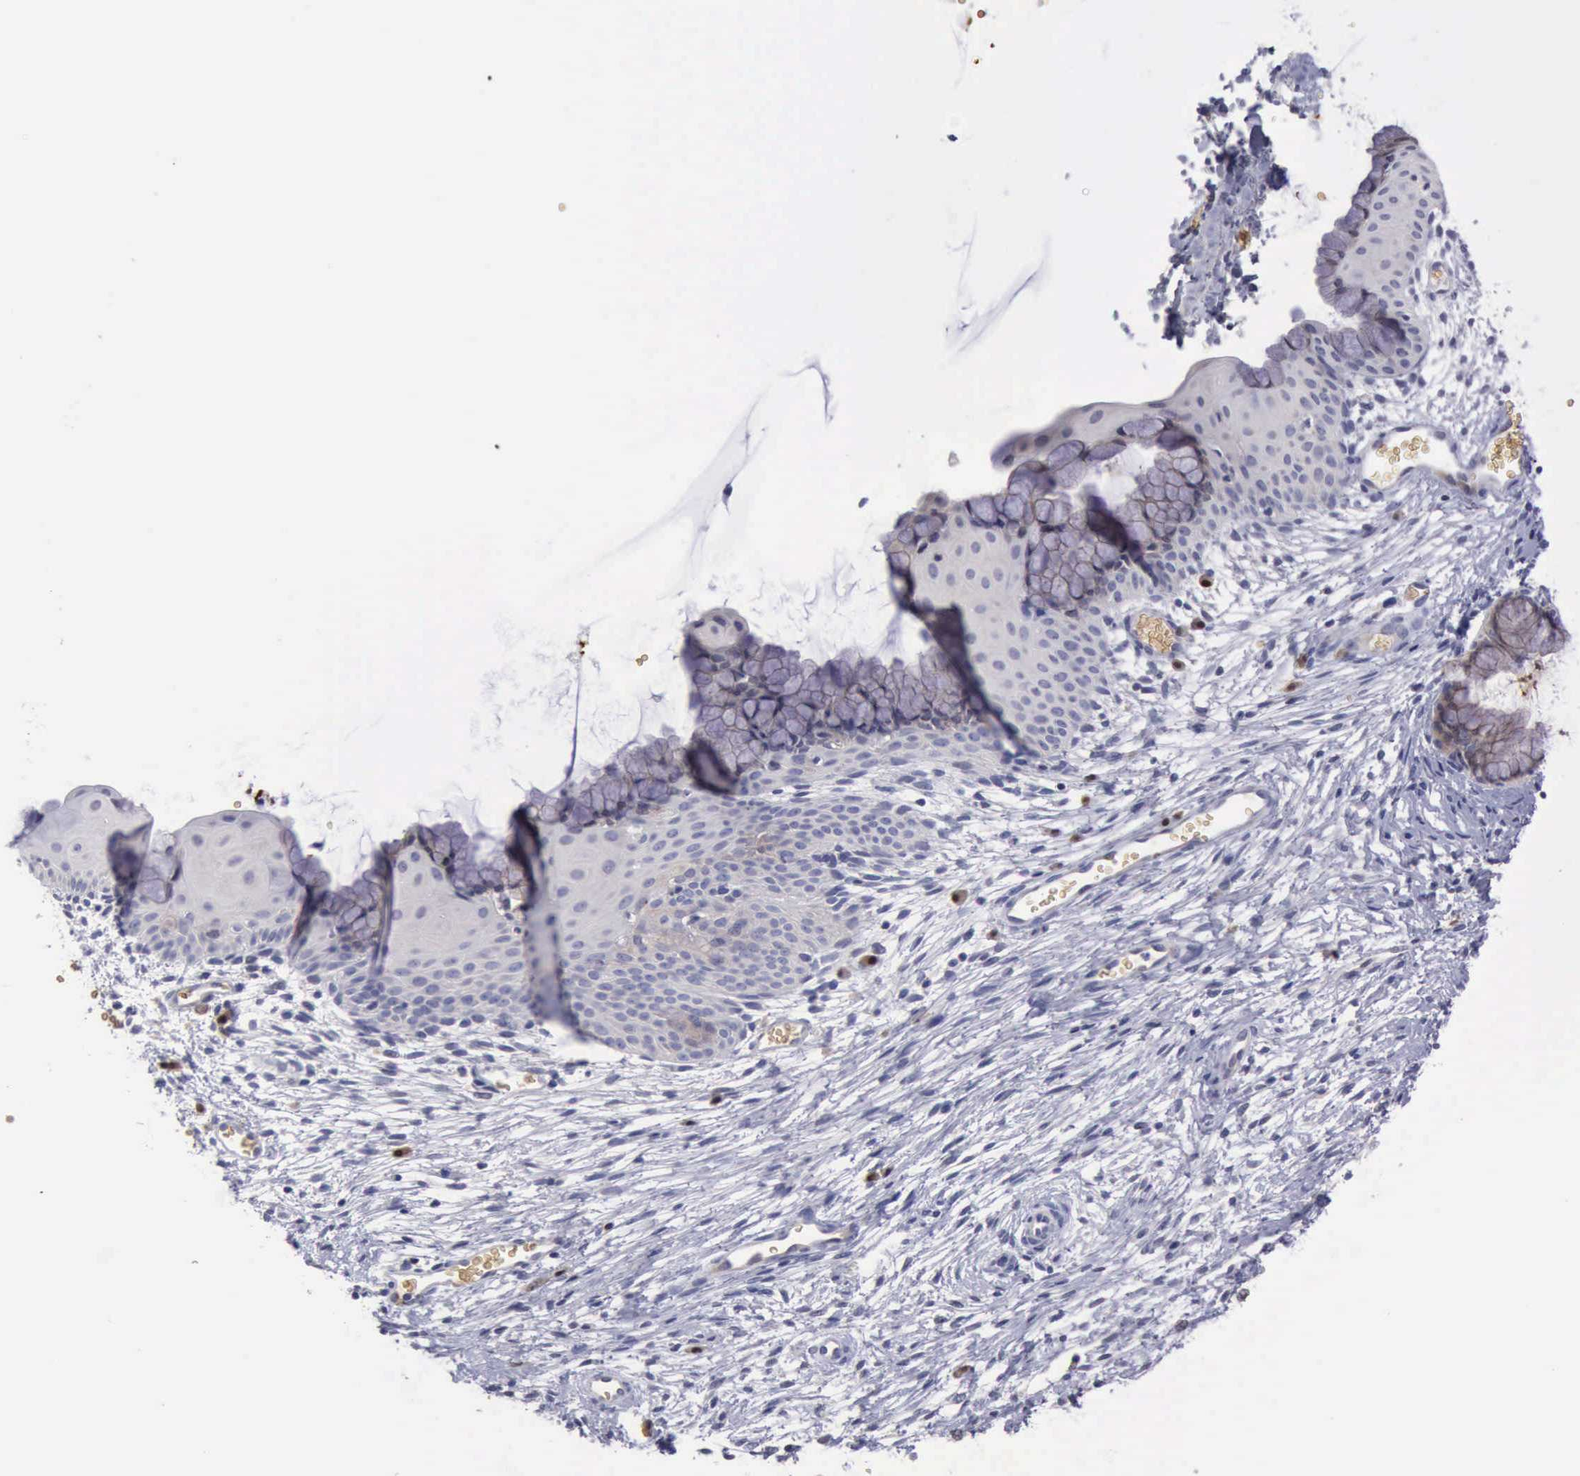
{"staining": {"intensity": "negative", "quantity": "none", "location": "none"}, "tissue": "cervix", "cell_type": "Glandular cells", "image_type": "normal", "snomed": [{"axis": "morphology", "description": "Normal tissue, NOS"}, {"axis": "topography", "description": "Cervix"}], "caption": "IHC of benign human cervix reveals no staining in glandular cells.", "gene": "CEP128", "patient": {"sex": "female", "age": 39}}